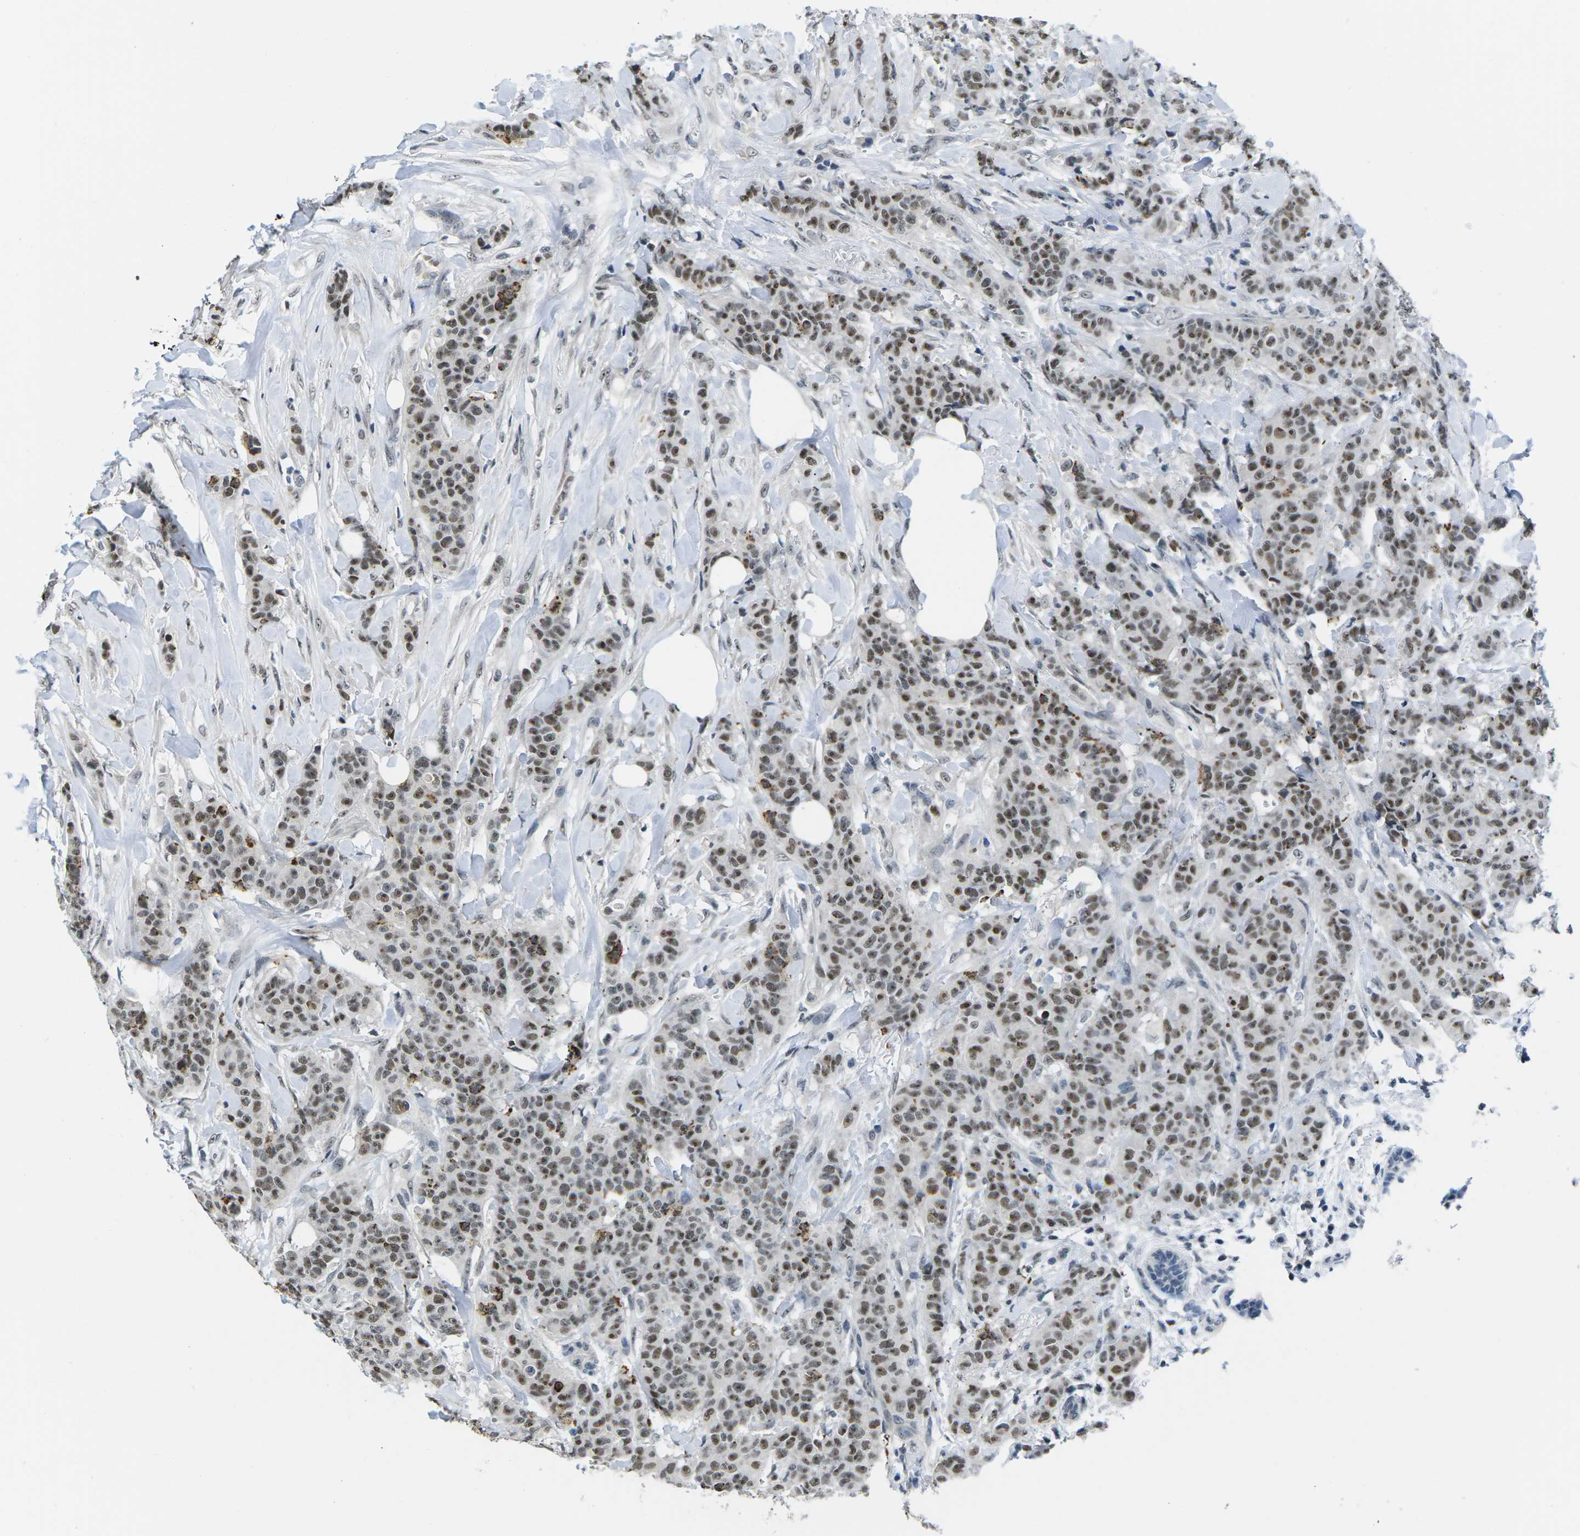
{"staining": {"intensity": "moderate", "quantity": ">75%", "location": "nuclear"}, "tissue": "breast cancer", "cell_type": "Tumor cells", "image_type": "cancer", "snomed": [{"axis": "morphology", "description": "Normal tissue, NOS"}, {"axis": "morphology", "description": "Duct carcinoma"}, {"axis": "topography", "description": "Breast"}], "caption": "Breast cancer stained with a protein marker demonstrates moderate staining in tumor cells.", "gene": "NSRP1", "patient": {"sex": "female", "age": 40}}